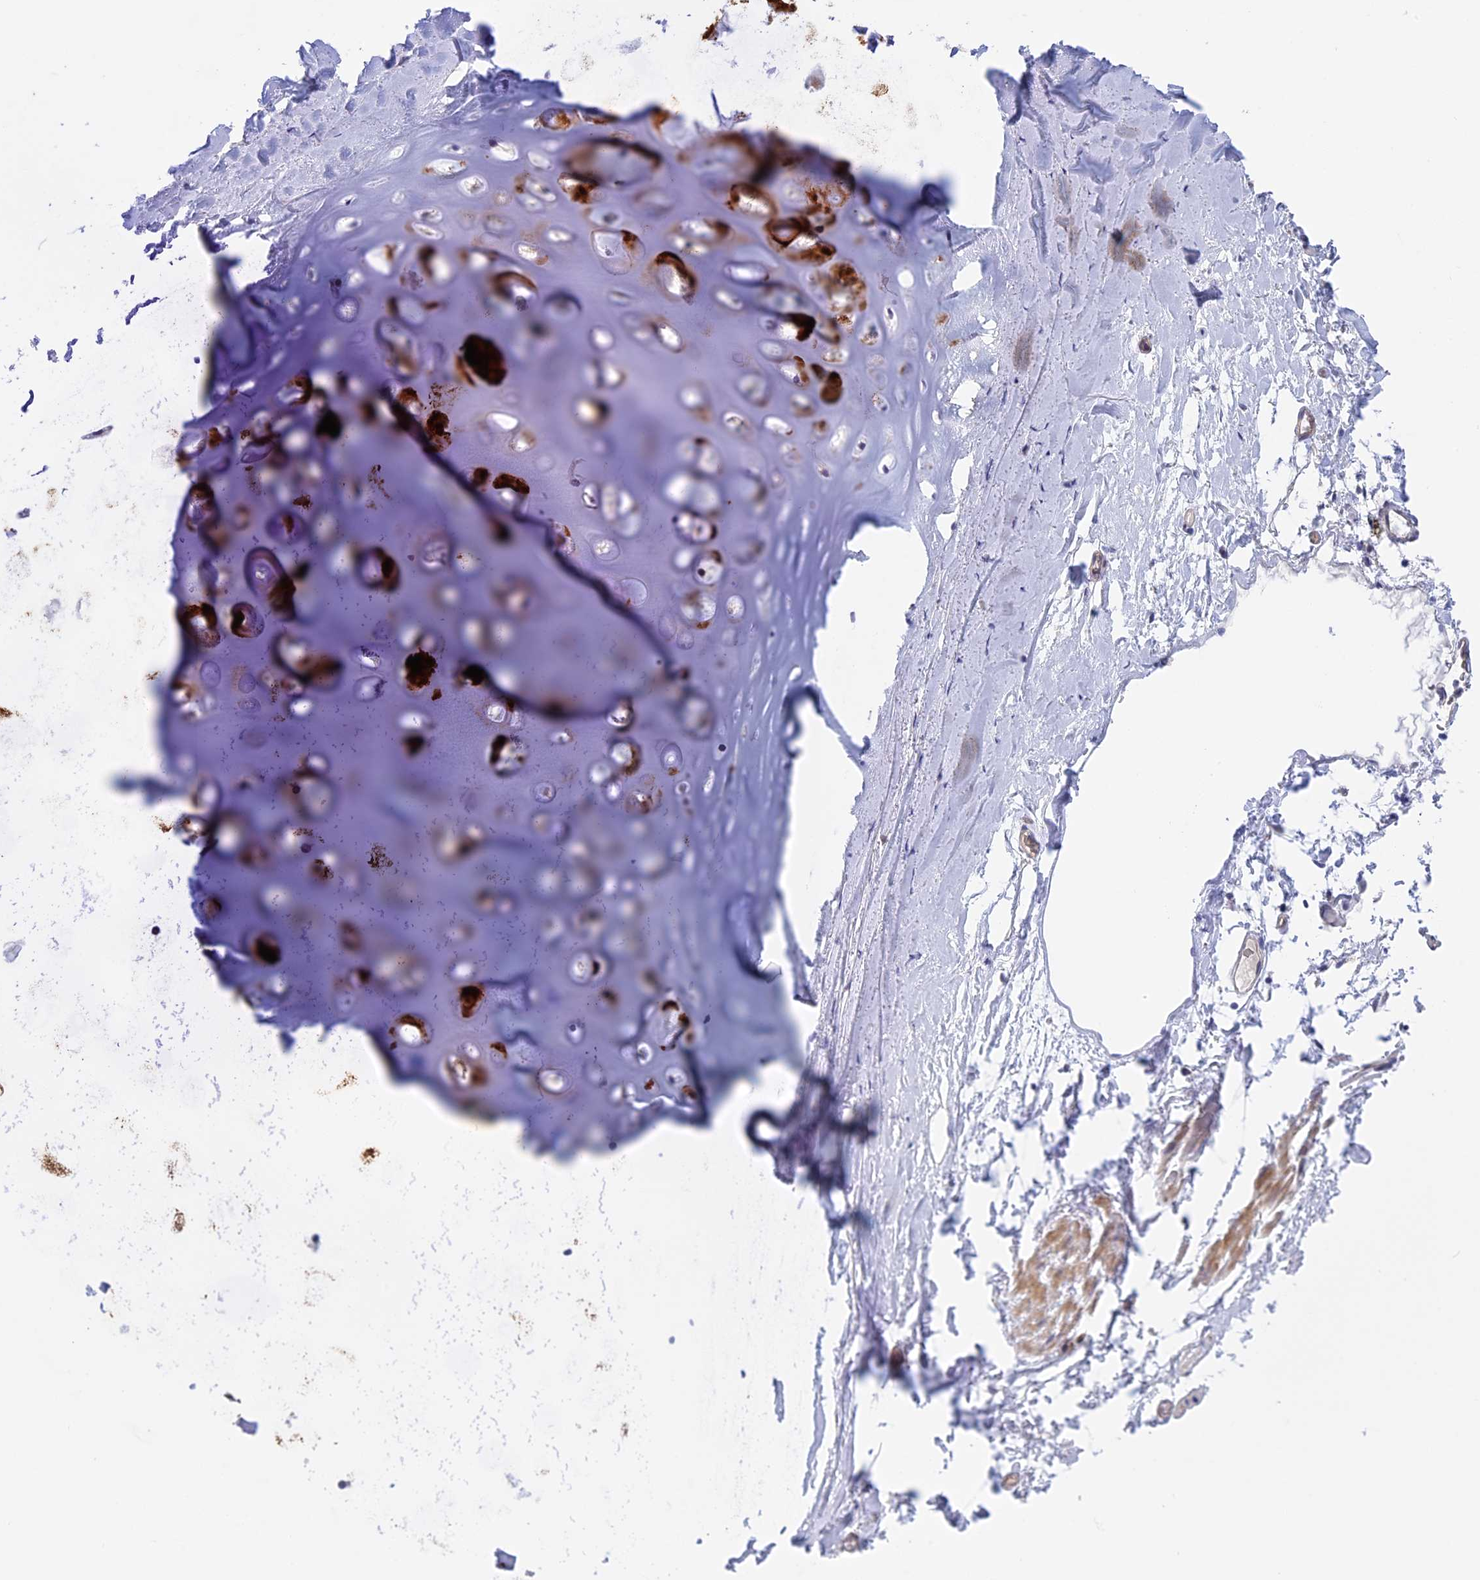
{"staining": {"intensity": "negative", "quantity": "none", "location": "none"}, "tissue": "adipose tissue", "cell_type": "Adipocytes", "image_type": "normal", "snomed": [{"axis": "morphology", "description": "Normal tissue, NOS"}, {"axis": "topography", "description": "Lymph node"}, {"axis": "topography", "description": "Bronchus"}], "caption": "This image is of benign adipose tissue stained with IHC to label a protein in brown with the nuclei are counter-stained blue. There is no expression in adipocytes.", "gene": "CORO2A", "patient": {"sex": "male", "age": 63}}